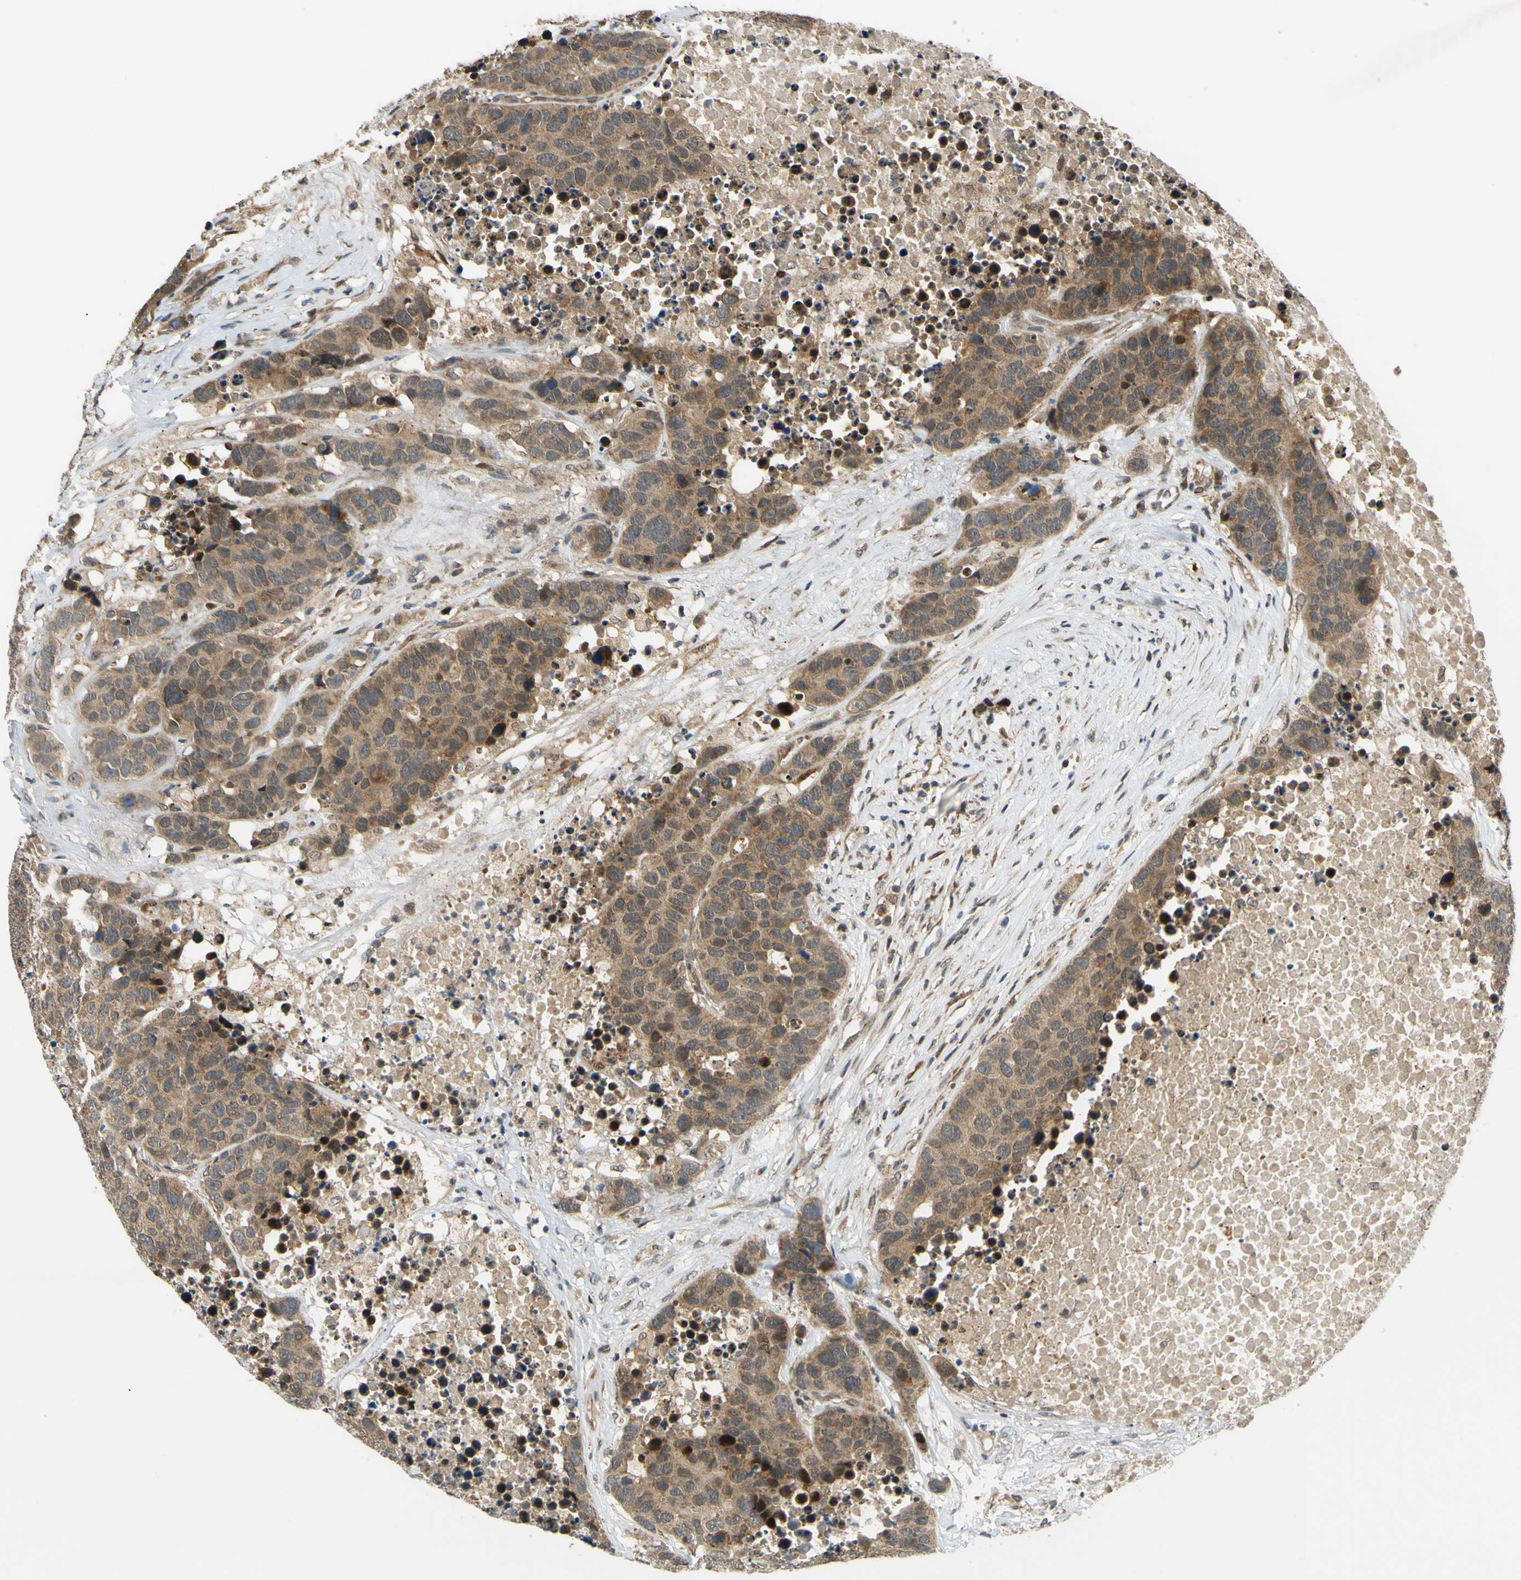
{"staining": {"intensity": "moderate", "quantity": ">75%", "location": "cytoplasmic/membranous"}, "tissue": "carcinoid", "cell_type": "Tumor cells", "image_type": "cancer", "snomed": [{"axis": "morphology", "description": "Carcinoid, malignant, NOS"}, {"axis": "topography", "description": "Lung"}], "caption": "IHC photomicrograph of carcinoid (malignant) stained for a protein (brown), which exhibits medium levels of moderate cytoplasmic/membranous staining in about >75% of tumor cells.", "gene": "ABCC8", "patient": {"sex": "male", "age": 60}}